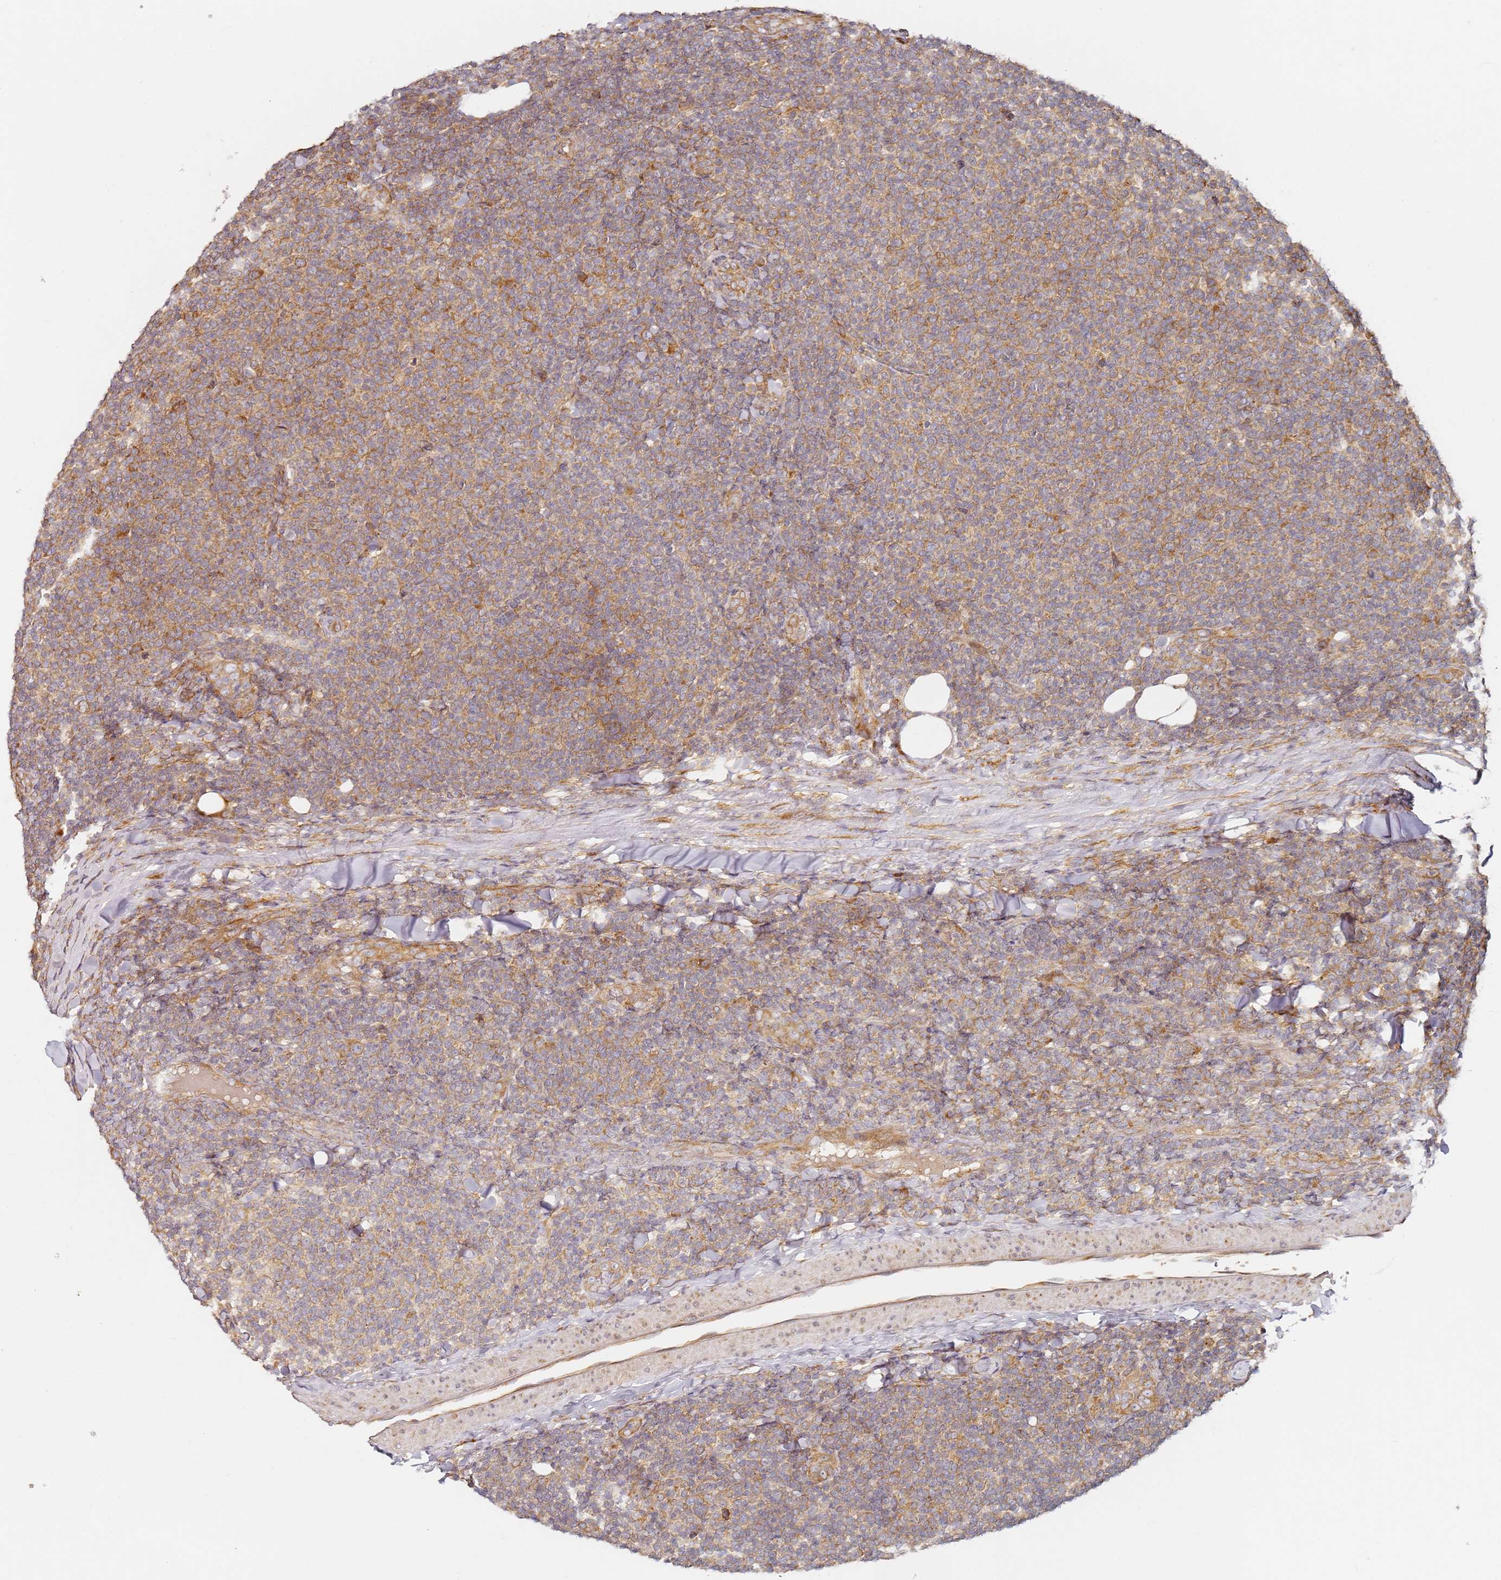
{"staining": {"intensity": "moderate", "quantity": "25%-75%", "location": "cytoplasmic/membranous"}, "tissue": "lymphoma", "cell_type": "Tumor cells", "image_type": "cancer", "snomed": [{"axis": "morphology", "description": "Malignant lymphoma, non-Hodgkin's type, Low grade"}, {"axis": "topography", "description": "Lymph node"}], "caption": "Human malignant lymphoma, non-Hodgkin's type (low-grade) stained with a protein marker exhibits moderate staining in tumor cells.", "gene": "RPS3A", "patient": {"sex": "male", "age": 66}}